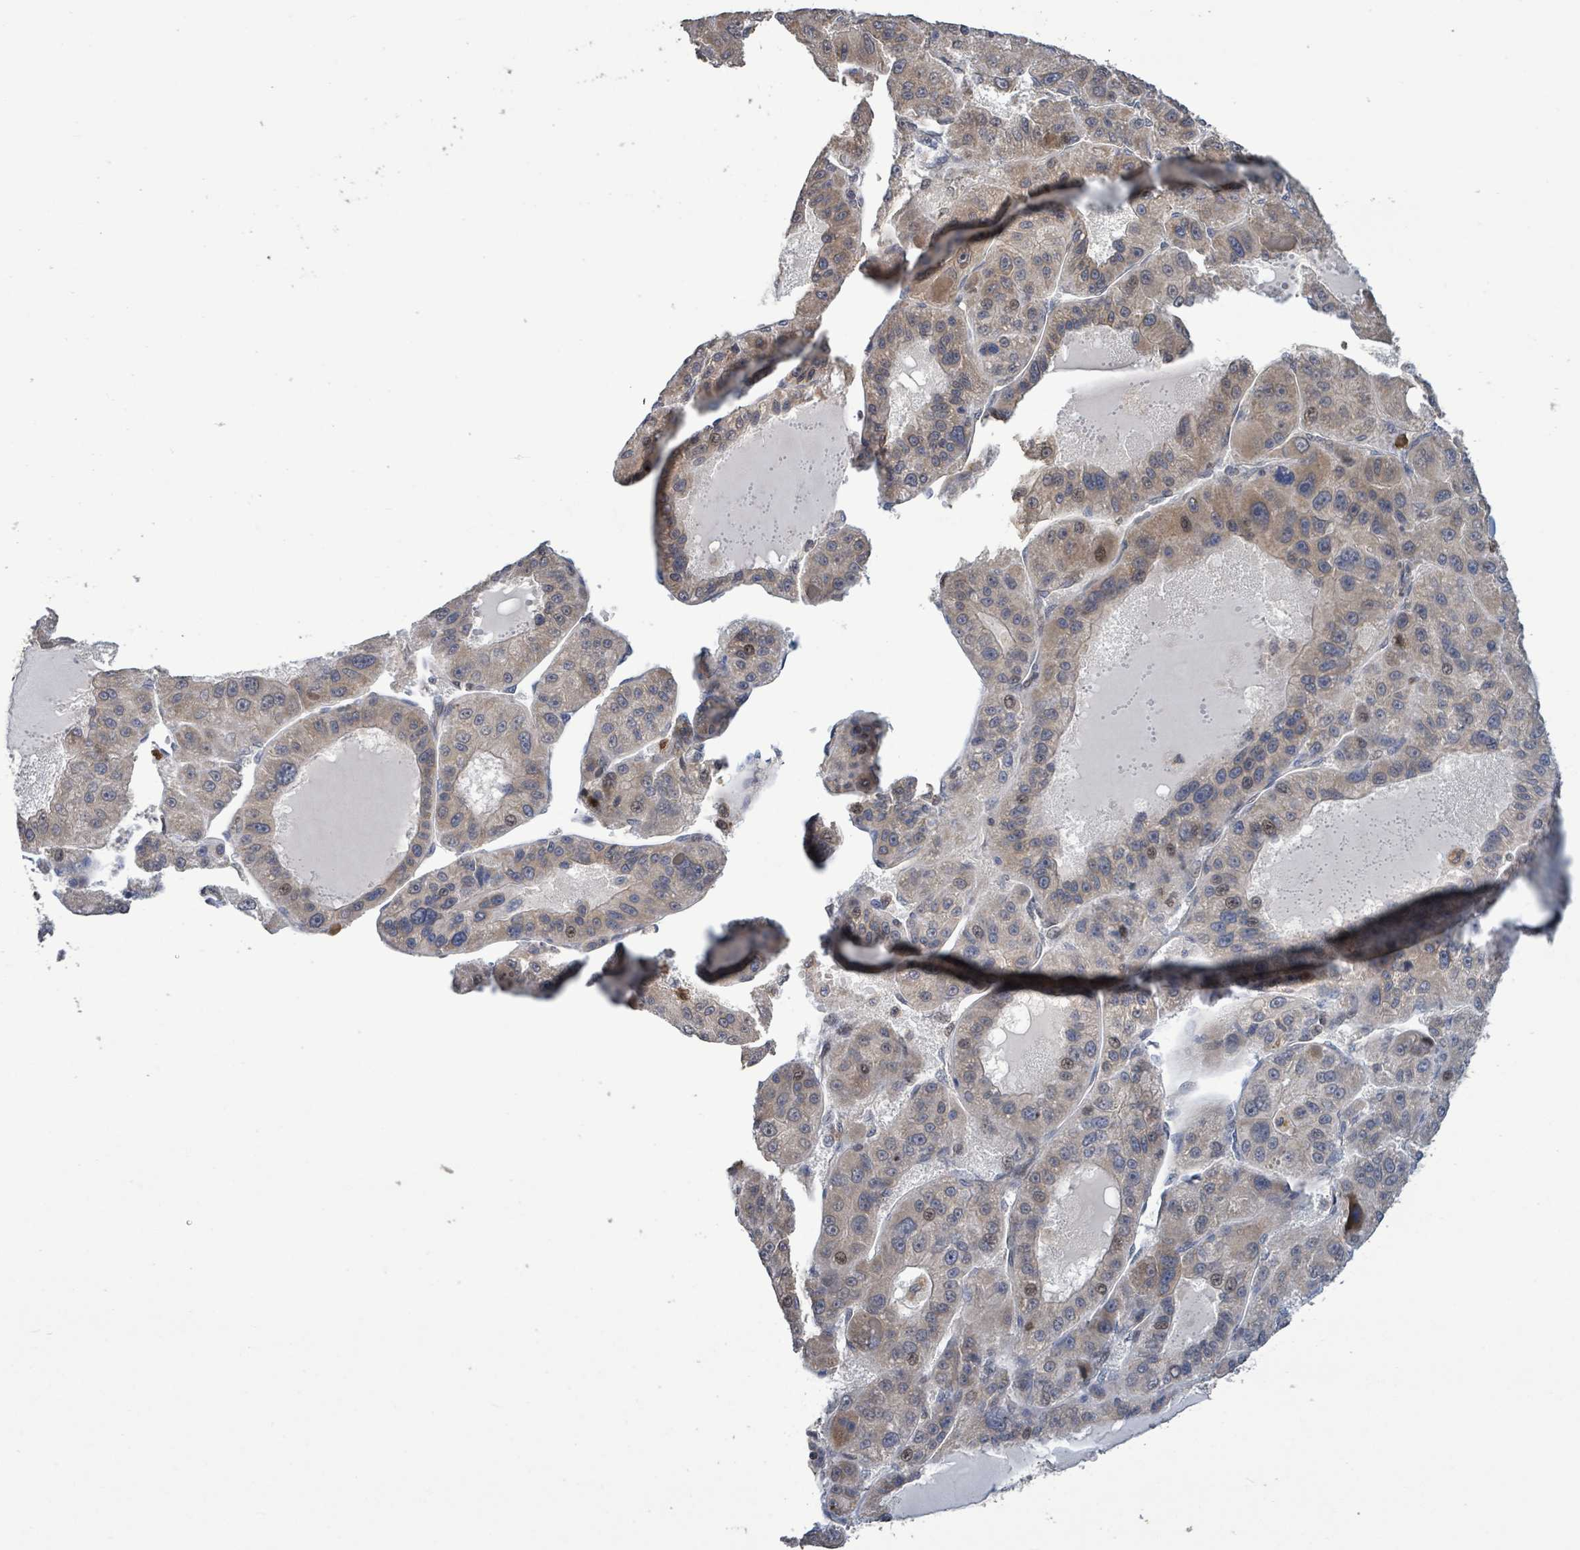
{"staining": {"intensity": "moderate", "quantity": "<25%", "location": "cytoplasmic/membranous,nuclear"}, "tissue": "liver cancer", "cell_type": "Tumor cells", "image_type": "cancer", "snomed": [{"axis": "morphology", "description": "Carcinoma, Hepatocellular, NOS"}, {"axis": "topography", "description": "Liver"}], "caption": "IHC (DAB) staining of hepatocellular carcinoma (liver) exhibits moderate cytoplasmic/membranous and nuclear protein expression in approximately <25% of tumor cells.", "gene": "COQ6", "patient": {"sex": "male", "age": 76}}